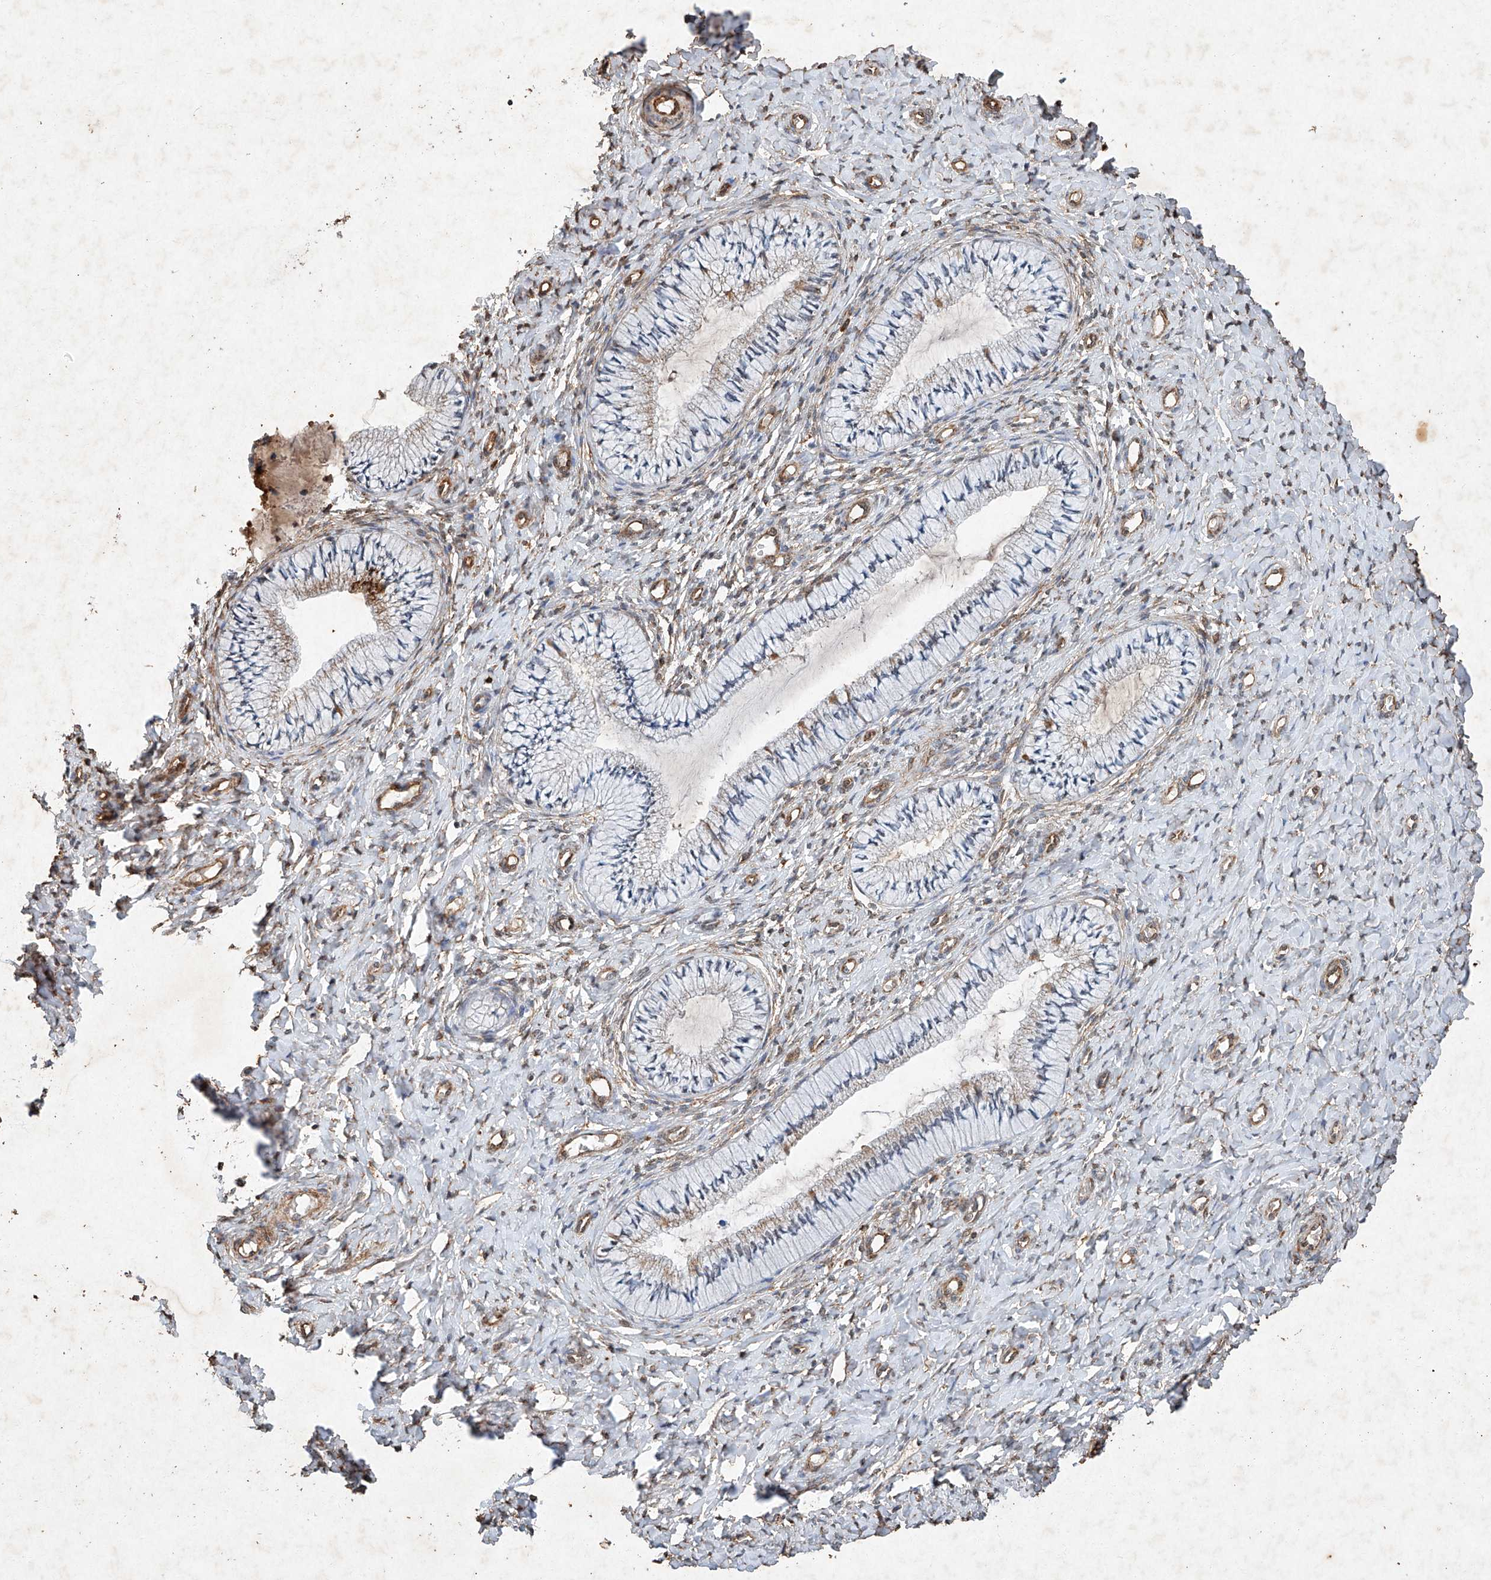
{"staining": {"intensity": "weak", "quantity": "25%-75%", "location": "cytoplasmic/membranous"}, "tissue": "cervix", "cell_type": "Glandular cells", "image_type": "normal", "snomed": [{"axis": "morphology", "description": "Normal tissue, NOS"}, {"axis": "topography", "description": "Cervix"}], "caption": "Immunohistochemistry (IHC) (DAB) staining of normal human cervix demonstrates weak cytoplasmic/membranous protein positivity in about 25%-75% of glandular cells. The protein of interest is shown in brown color, while the nuclei are stained blue.", "gene": "STK3", "patient": {"sex": "female", "age": 36}}